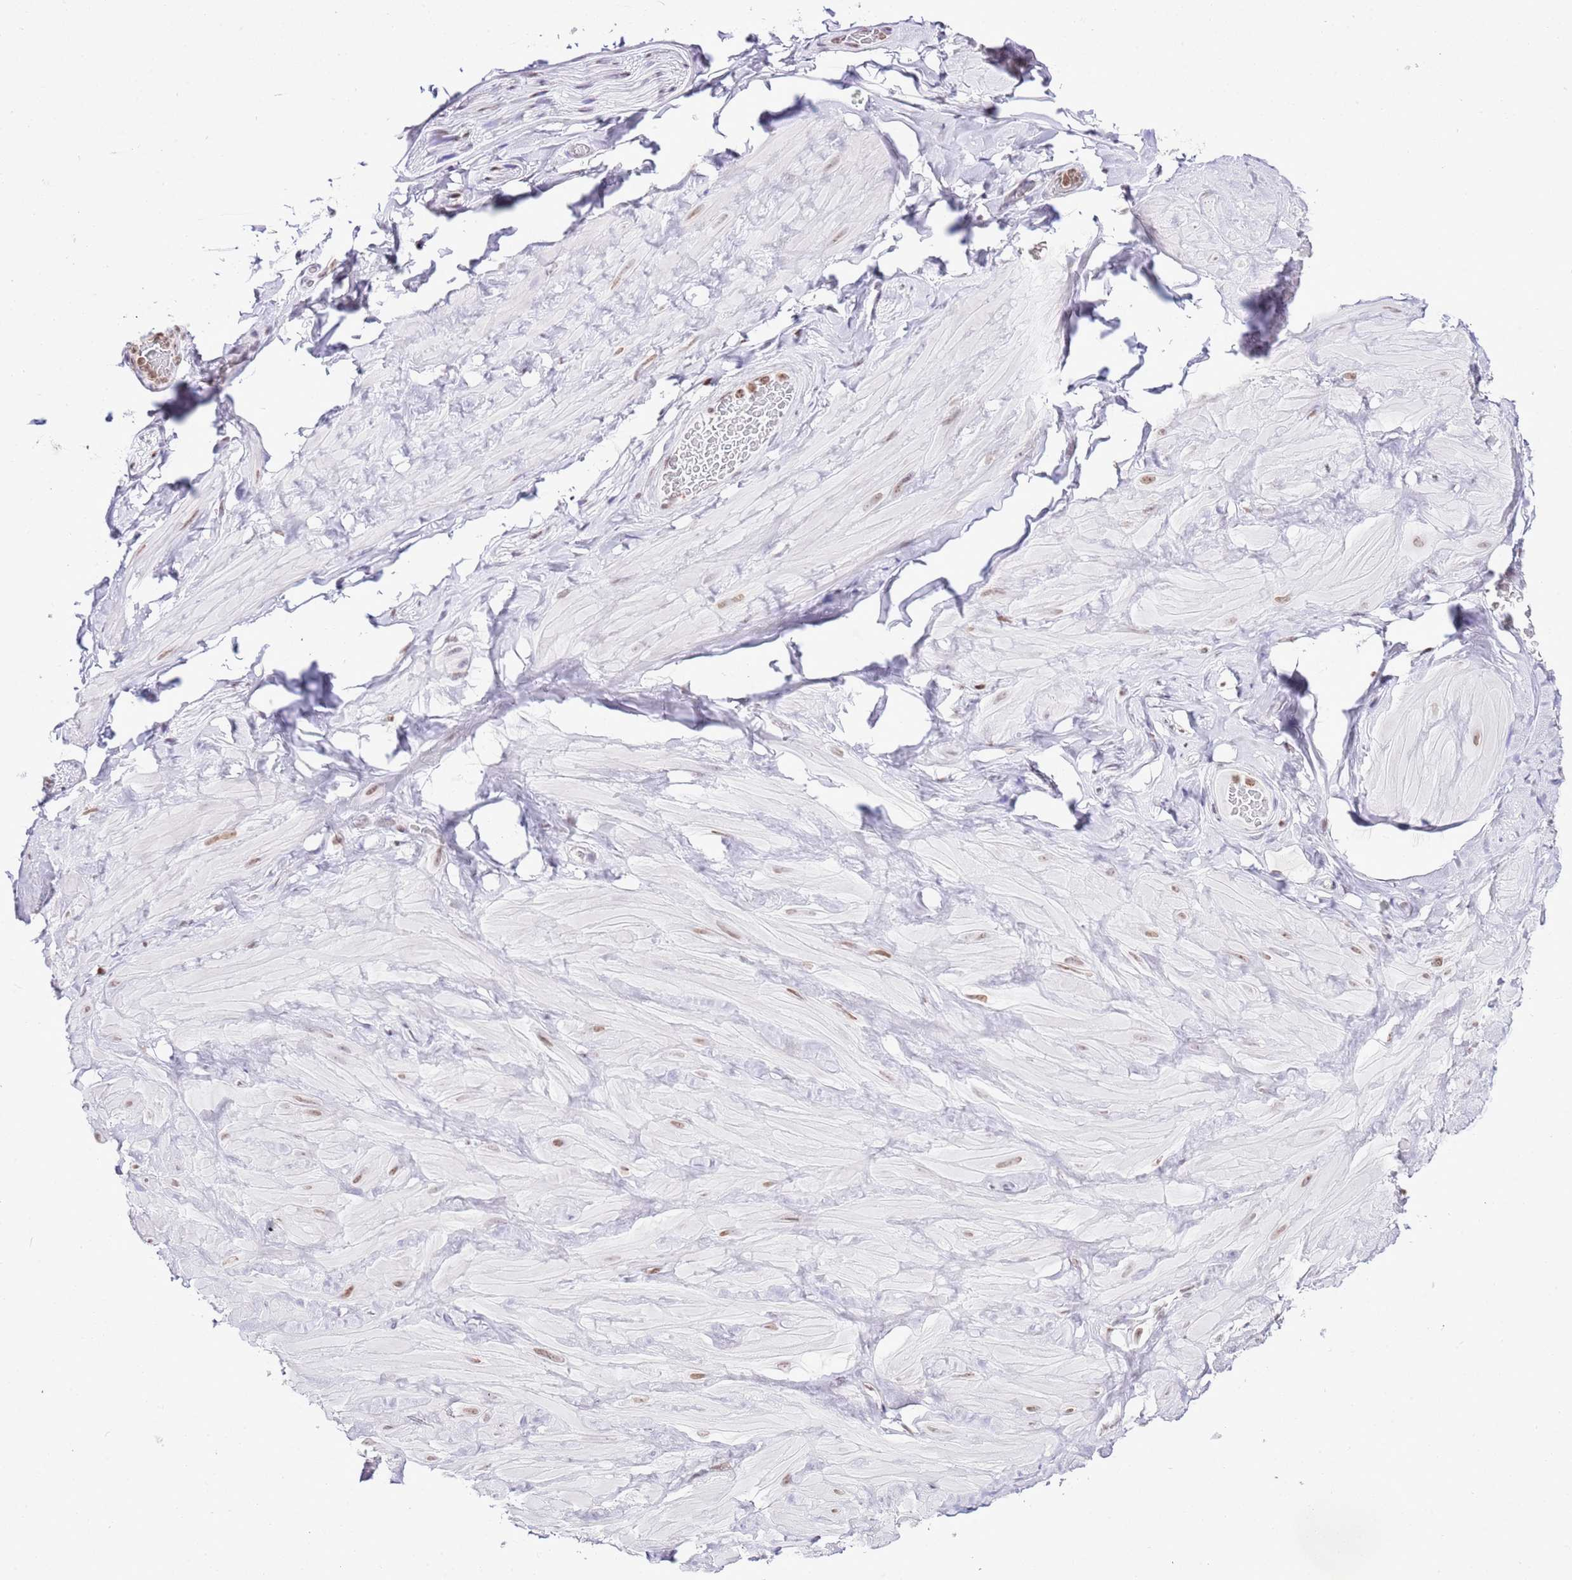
{"staining": {"intensity": "moderate", "quantity": "<25%", "location": "nuclear"}, "tissue": "soft tissue", "cell_type": "Chondrocytes", "image_type": "normal", "snomed": [{"axis": "morphology", "description": "Normal tissue, NOS"}, {"axis": "topography", "description": "Soft tissue"}, {"axis": "topography", "description": "Vascular tissue"}], "caption": "A low amount of moderate nuclear positivity is appreciated in about <25% of chondrocytes in benign soft tissue.", "gene": "PRR15", "patient": {"sex": "male", "age": 41}}